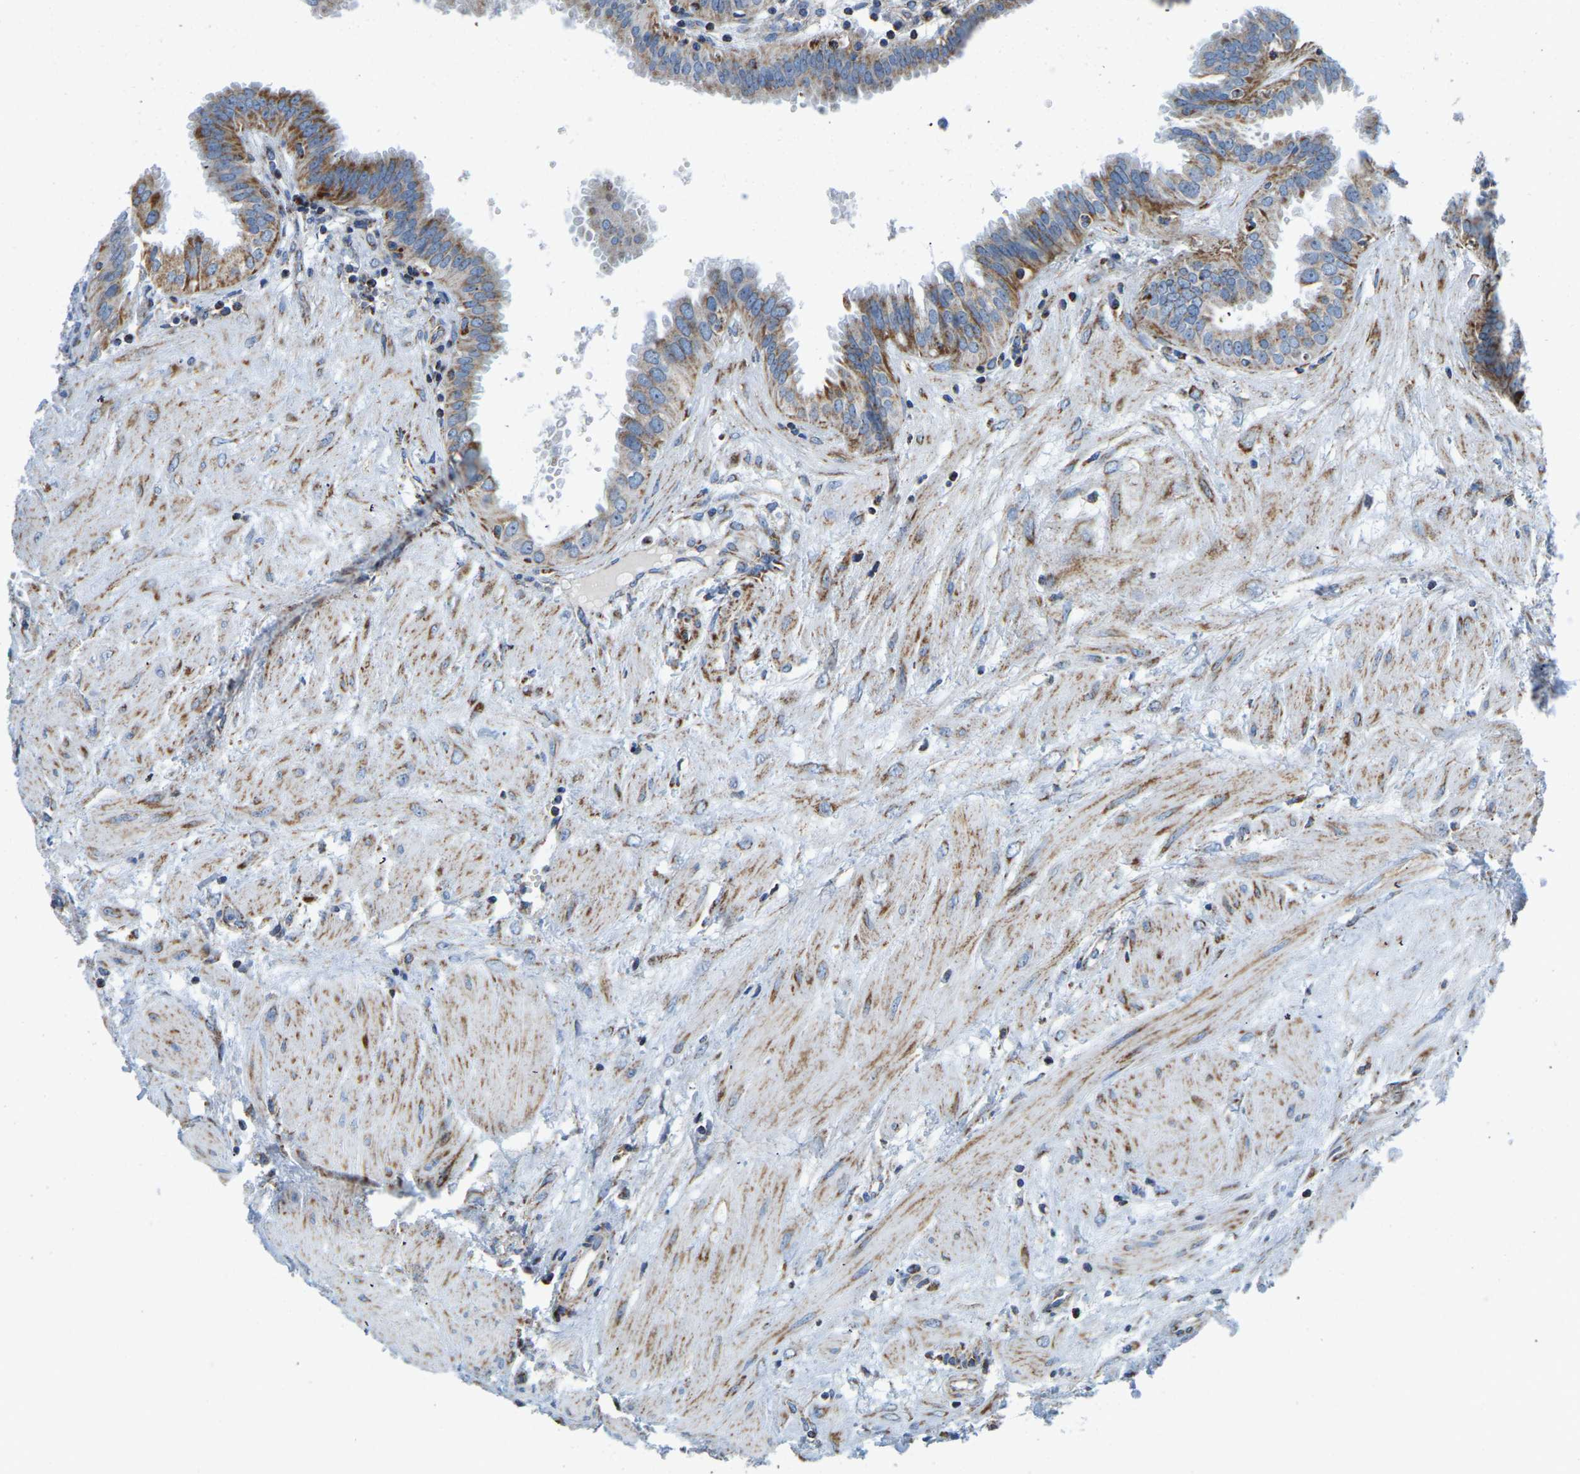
{"staining": {"intensity": "moderate", "quantity": ">75%", "location": "cytoplasmic/membranous"}, "tissue": "fallopian tube", "cell_type": "Glandular cells", "image_type": "normal", "snomed": [{"axis": "morphology", "description": "Normal tissue, NOS"}, {"axis": "topography", "description": "Fallopian tube"}, {"axis": "topography", "description": "Placenta"}], "caption": "Protein expression analysis of benign fallopian tube exhibits moderate cytoplasmic/membranous positivity in about >75% of glandular cells. The staining was performed using DAB (3,3'-diaminobenzidine), with brown indicating positive protein expression. Nuclei are stained blue with hematoxylin.", "gene": "SFXN1", "patient": {"sex": "female", "age": 32}}